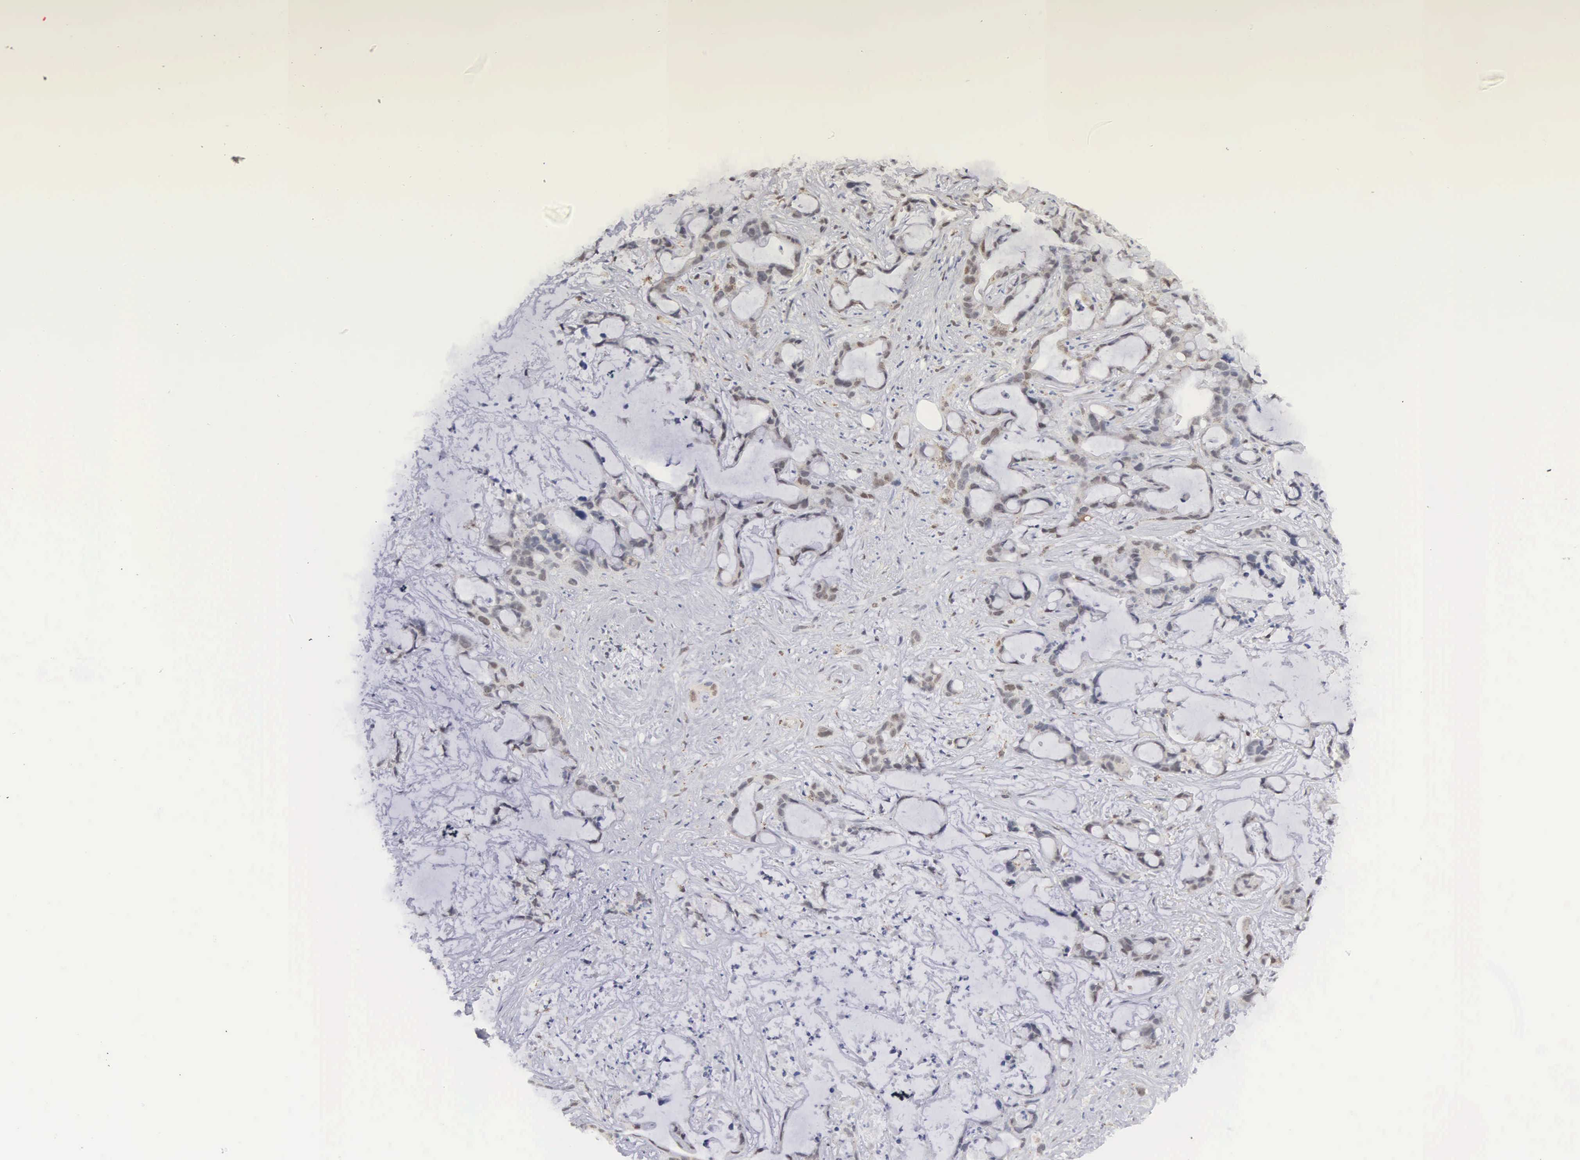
{"staining": {"intensity": "moderate", "quantity": "25%-75%", "location": "nuclear"}, "tissue": "liver cancer", "cell_type": "Tumor cells", "image_type": "cancer", "snomed": [{"axis": "morphology", "description": "Cholangiocarcinoma"}, {"axis": "topography", "description": "Liver"}], "caption": "A micrograph showing moderate nuclear positivity in approximately 25%-75% of tumor cells in liver cholangiocarcinoma, as visualized by brown immunohistochemical staining.", "gene": "MNAT1", "patient": {"sex": "female", "age": 65}}